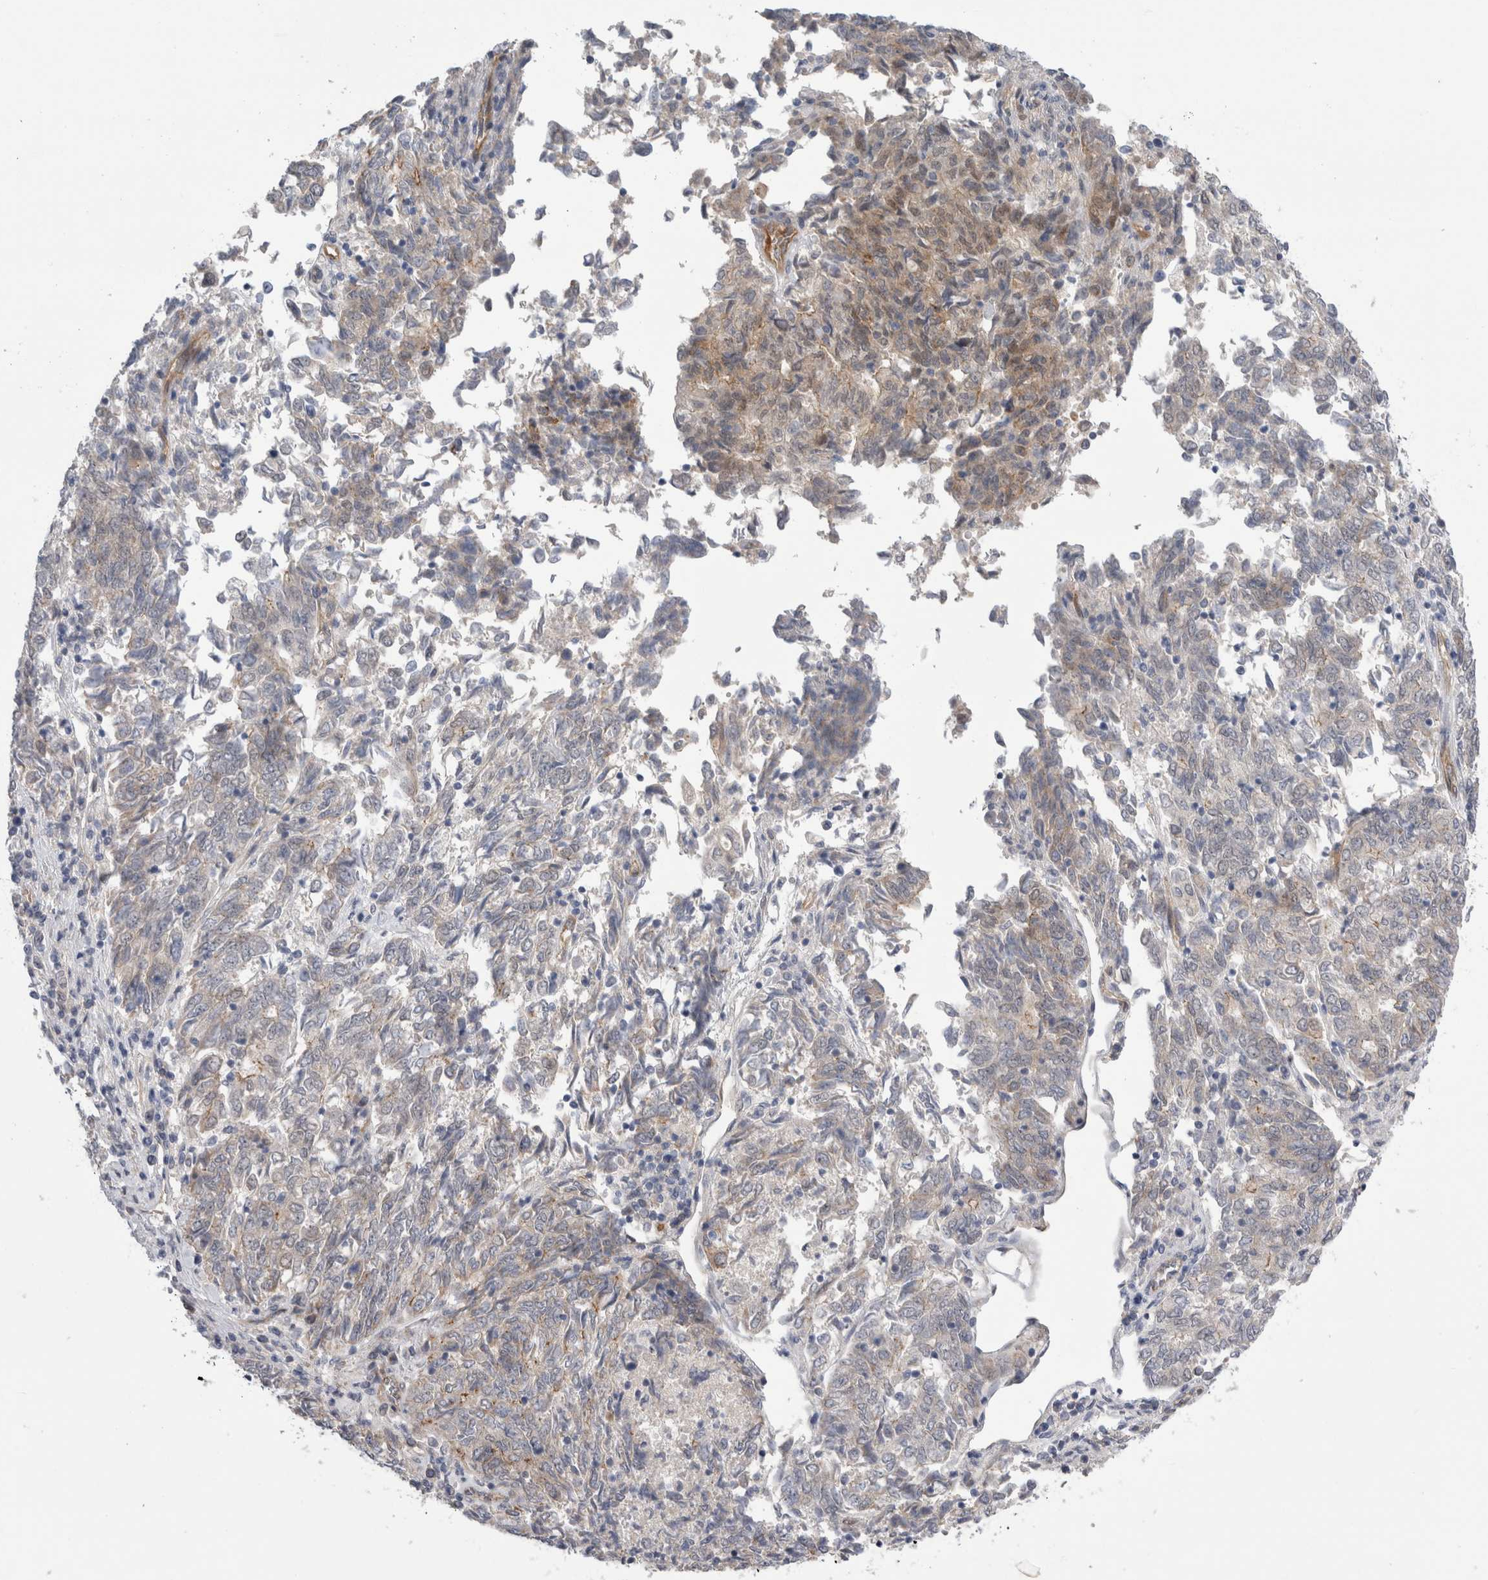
{"staining": {"intensity": "weak", "quantity": "<25%", "location": "nuclear"}, "tissue": "endometrial cancer", "cell_type": "Tumor cells", "image_type": "cancer", "snomed": [{"axis": "morphology", "description": "Adenocarcinoma, NOS"}, {"axis": "topography", "description": "Endometrium"}], "caption": "Immunohistochemistry image of neoplastic tissue: endometrial cancer (adenocarcinoma) stained with DAB (3,3'-diaminobenzidine) demonstrates no significant protein expression in tumor cells.", "gene": "TAFA5", "patient": {"sex": "female", "age": 80}}